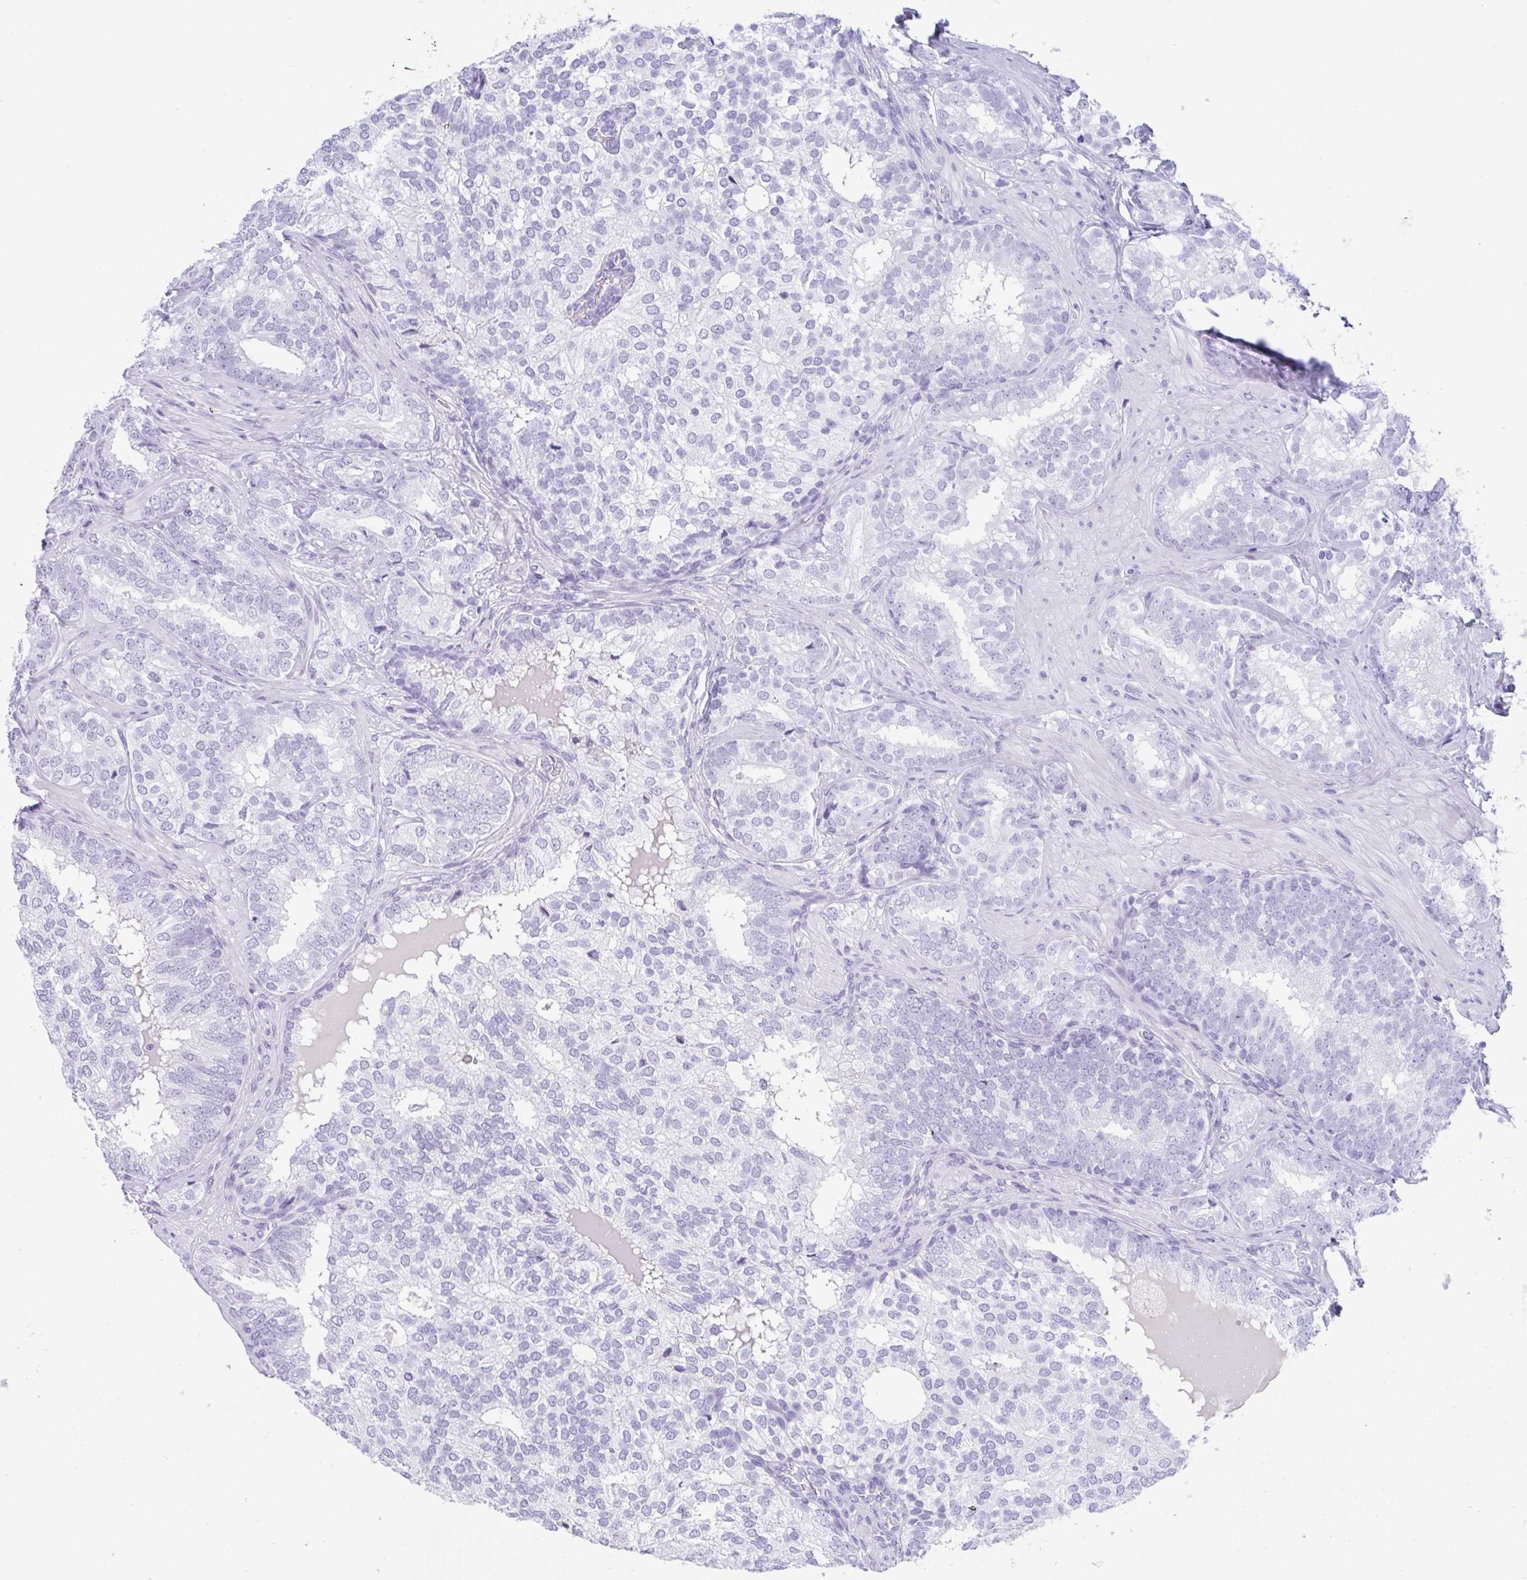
{"staining": {"intensity": "negative", "quantity": "none", "location": "none"}, "tissue": "prostate cancer", "cell_type": "Tumor cells", "image_type": "cancer", "snomed": [{"axis": "morphology", "description": "Adenocarcinoma, High grade"}, {"axis": "topography", "description": "Prostate"}], "caption": "Photomicrograph shows no significant protein positivity in tumor cells of prostate cancer.", "gene": "CPA1", "patient": {"sex": "male", "age": 72}}